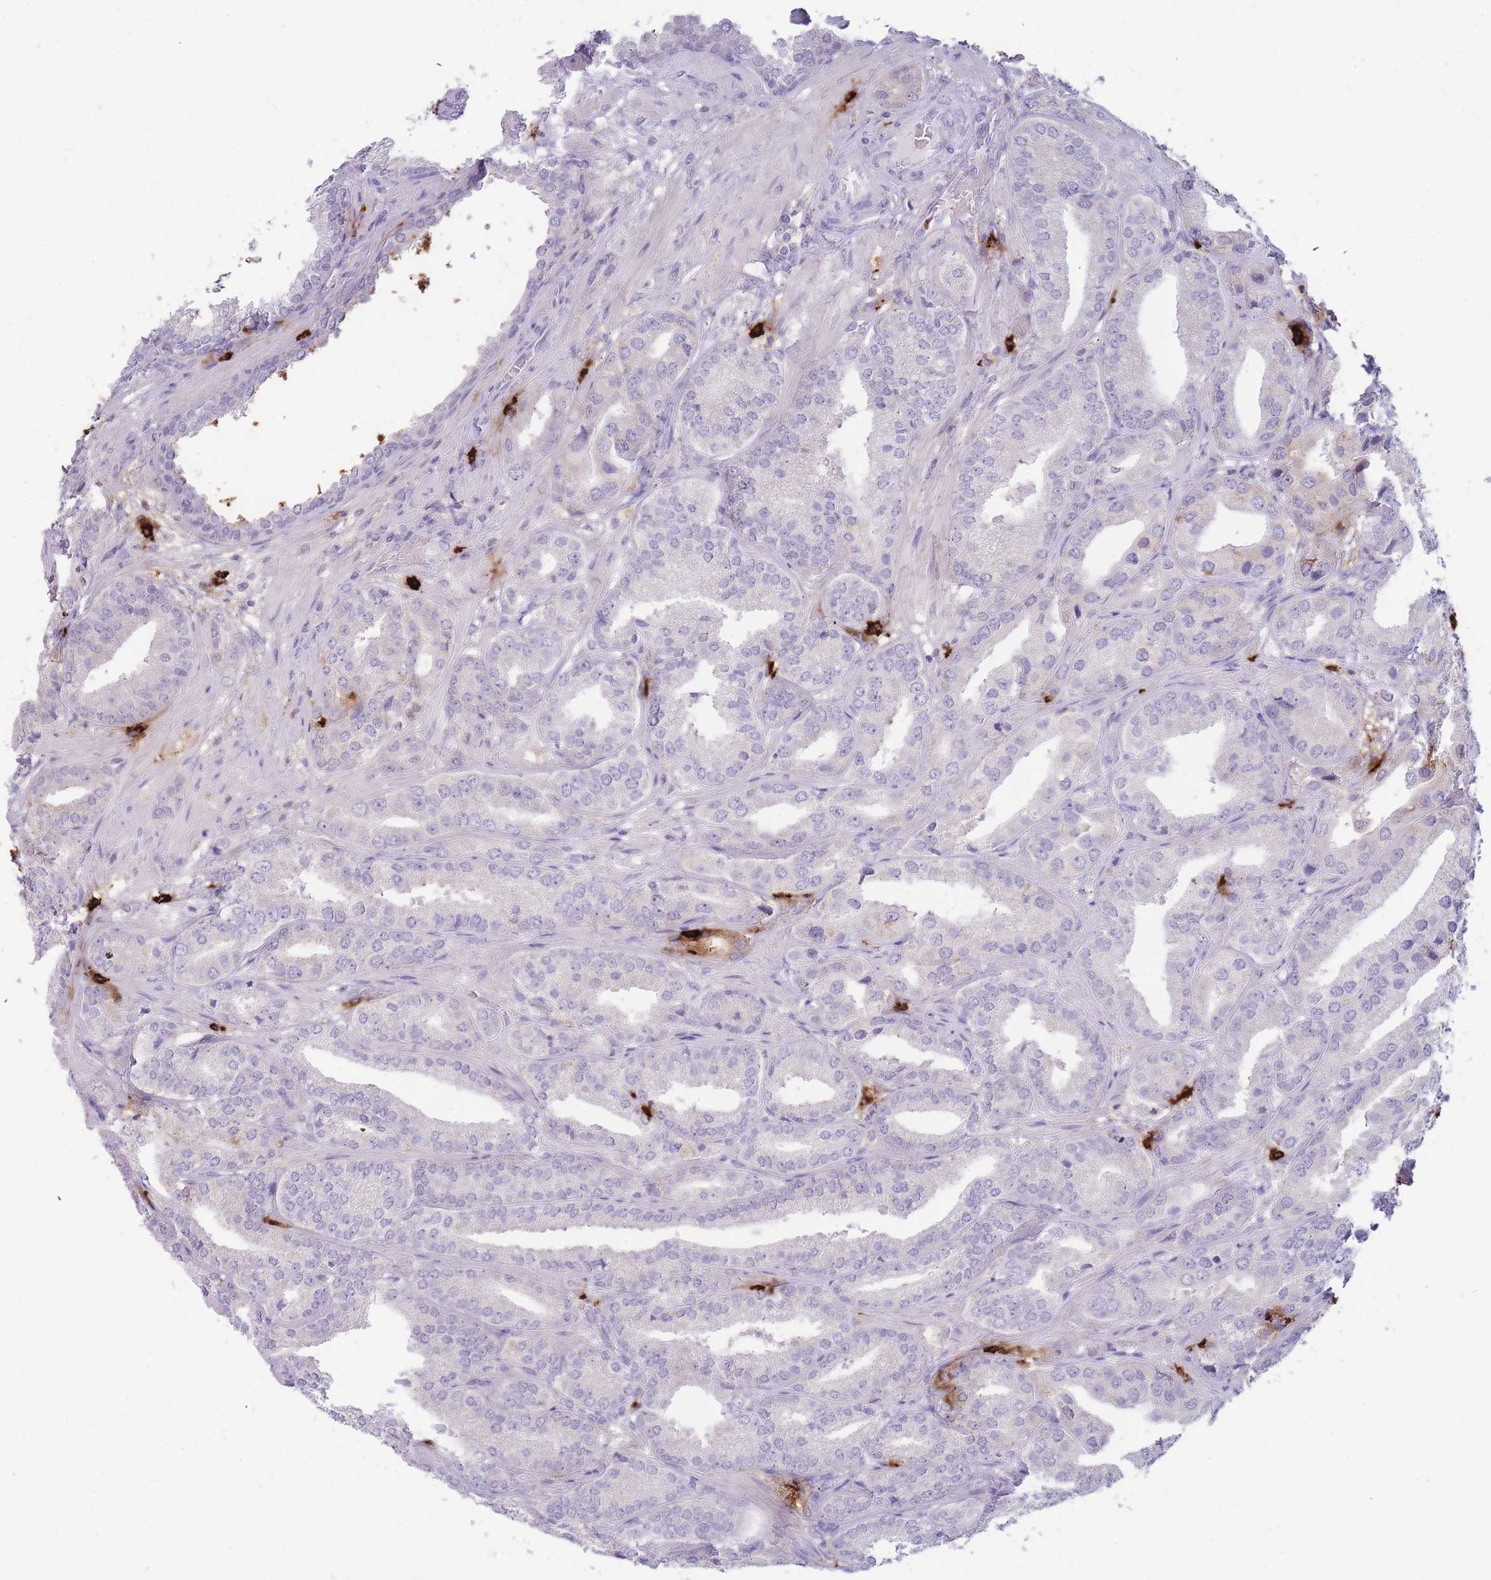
{"staining": {"intensity": "negative", "quantity": "none", "location": "none"}, "tissue": "prostate cancer", "cell_type": "Tumor cells", "image_type": "cancer", "snomed": [{"axis": "morphology", "description": "Adenocarcinoma, High grade"}, {"axis": "topography", "description": "Prostate"}], "caption": "Immunohistochemical staining of human prostate cancer shows no significant expression in tumor cells.", "gene": "TPSAB1", "patient": {"sex": "male", "age": 63}}